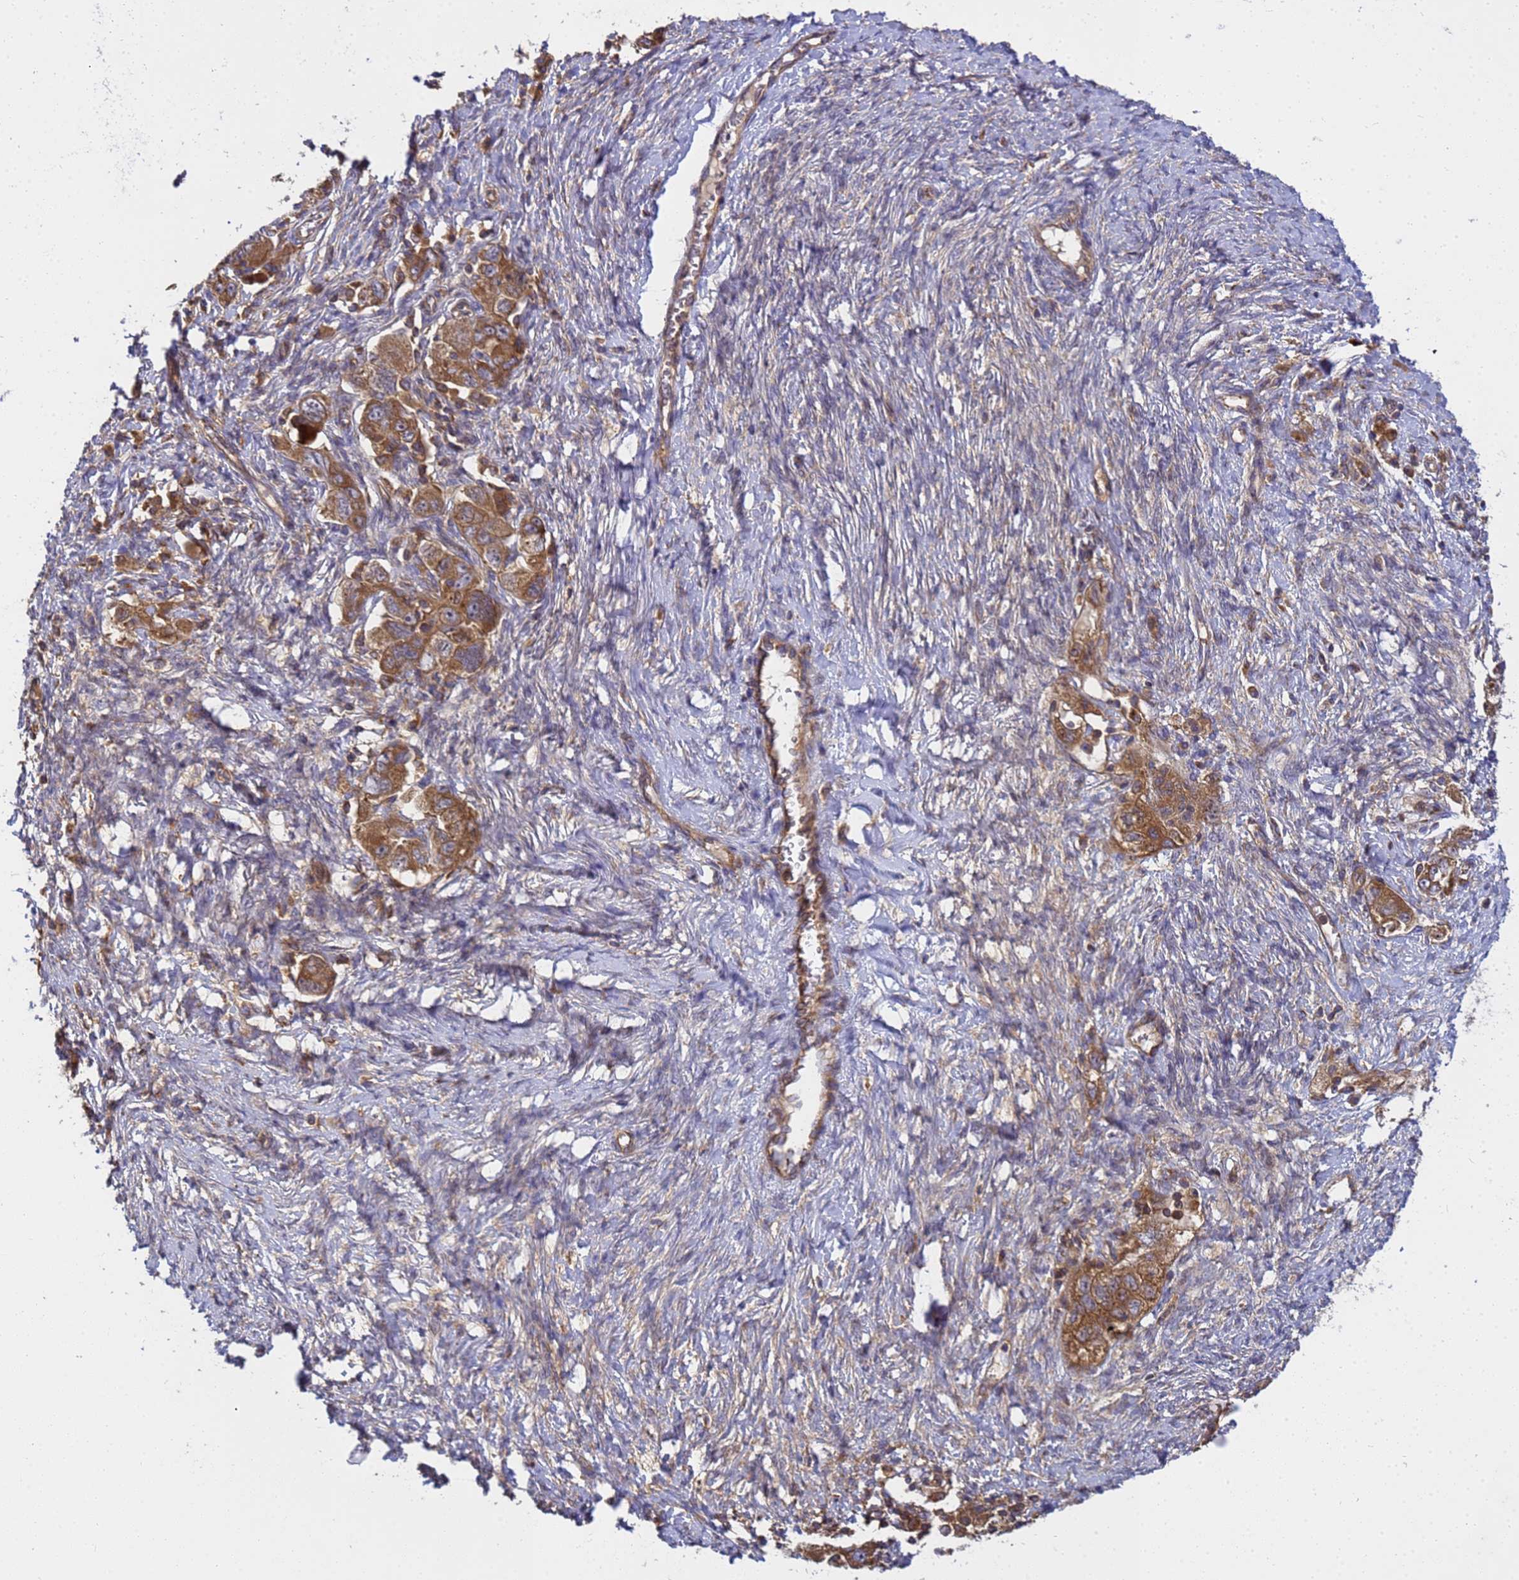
{"staining": {"intensity": "strong", "quantity": ">75%", "location": "cytoplasmic/membranous"}, "tissue": "ovarian cancer", "cell_type": "Tumor cells", "image_type": "cancer", "snomed": [{"axis": "morphology", "description": "Carcinoma, NOS"}, {"axis": "morphology", "description": "Cystadenocarcinoma, serous, NOS"}, {"axis": "topography", "description": "Ovary"}], "caption": "A micrograph of ovarian cancer stained for a protein demonstrates strong cytoplasmic/membranous brown staining in tumor cells.", "gene": "BECN1", "patient": {"sex": "female", "age": 69}}